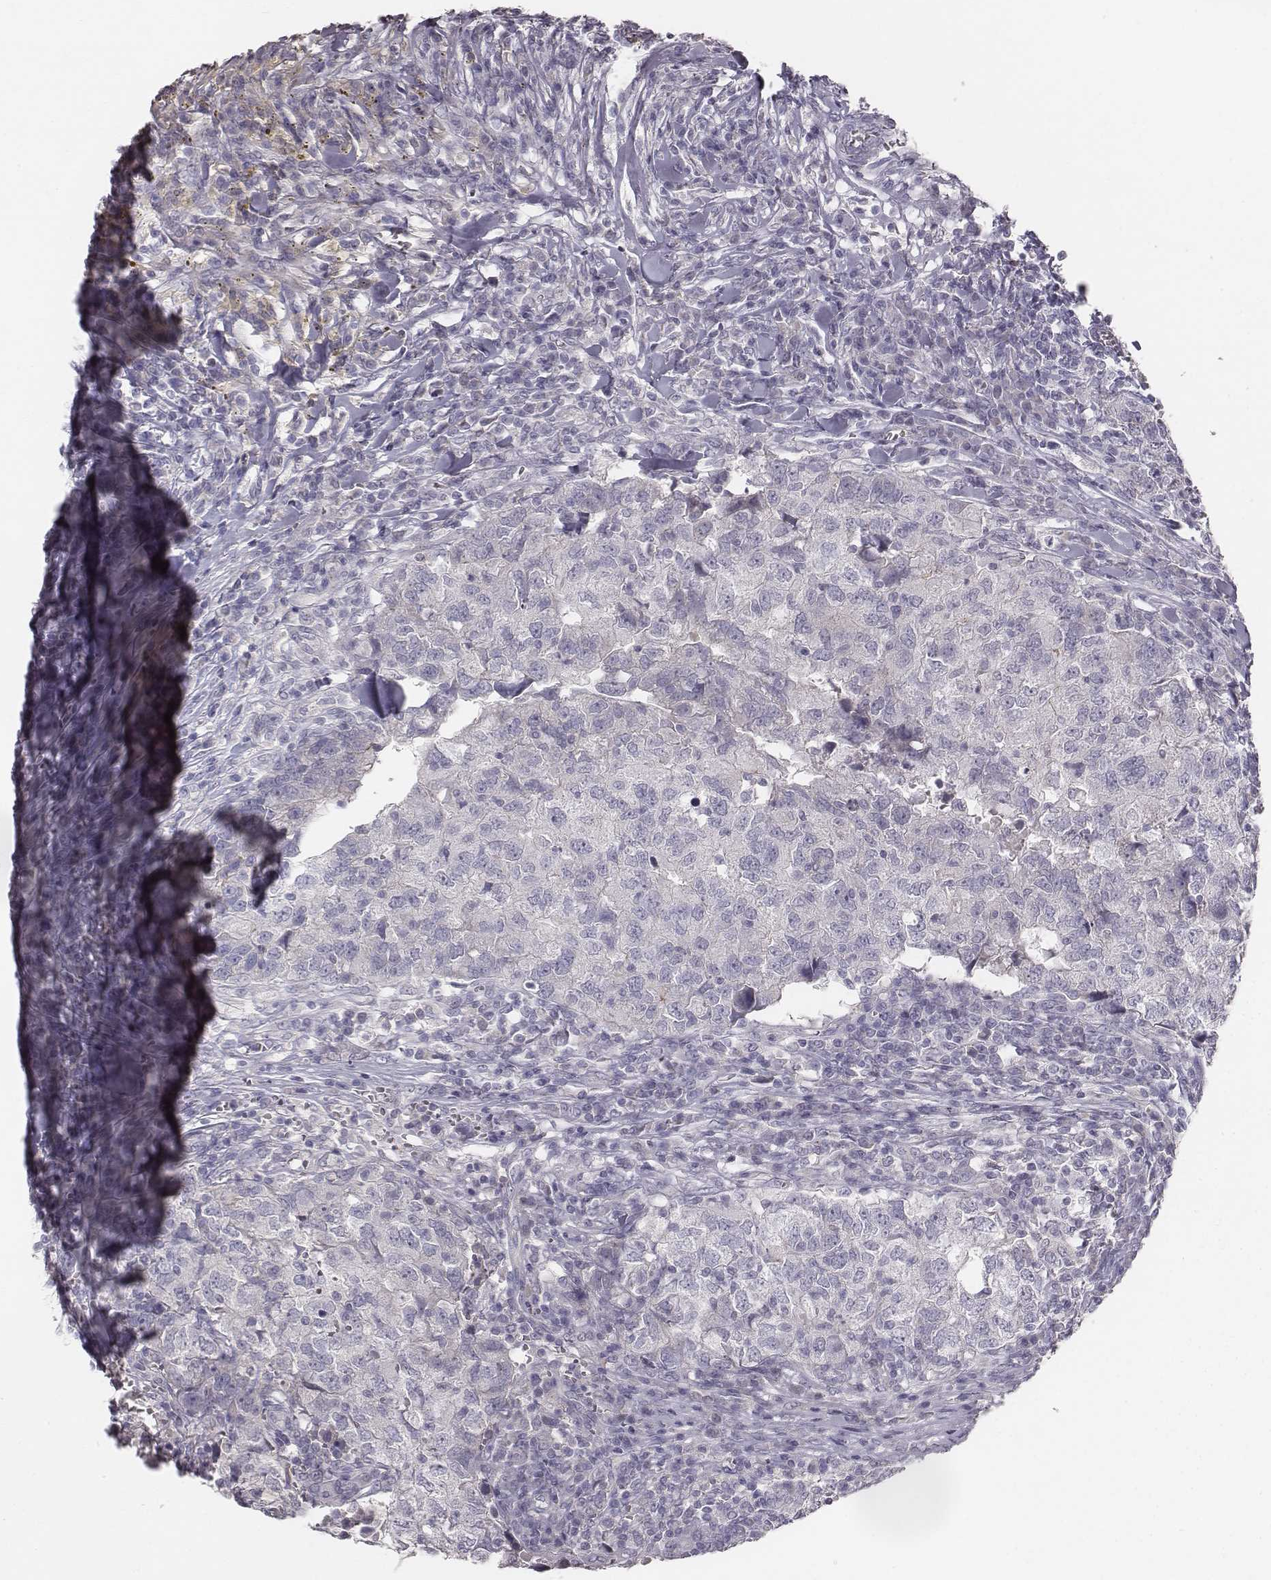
{"staining": {"intensity": "negative", "quantity": "none", "location": "none"}, "tissue": "breast cancer", "cell_type": "Tumor cells", "image_type": "cancer", "snomed": [{"axis": "morphology", "description": "Duct carcinoma"}, {"axis": "topography", "description": "Breast"}], "caption": "There is no significant staining in tumor cells of breast cancer.", "gene": "MYH6", "patient": {"sex": "female", "age": 30}}